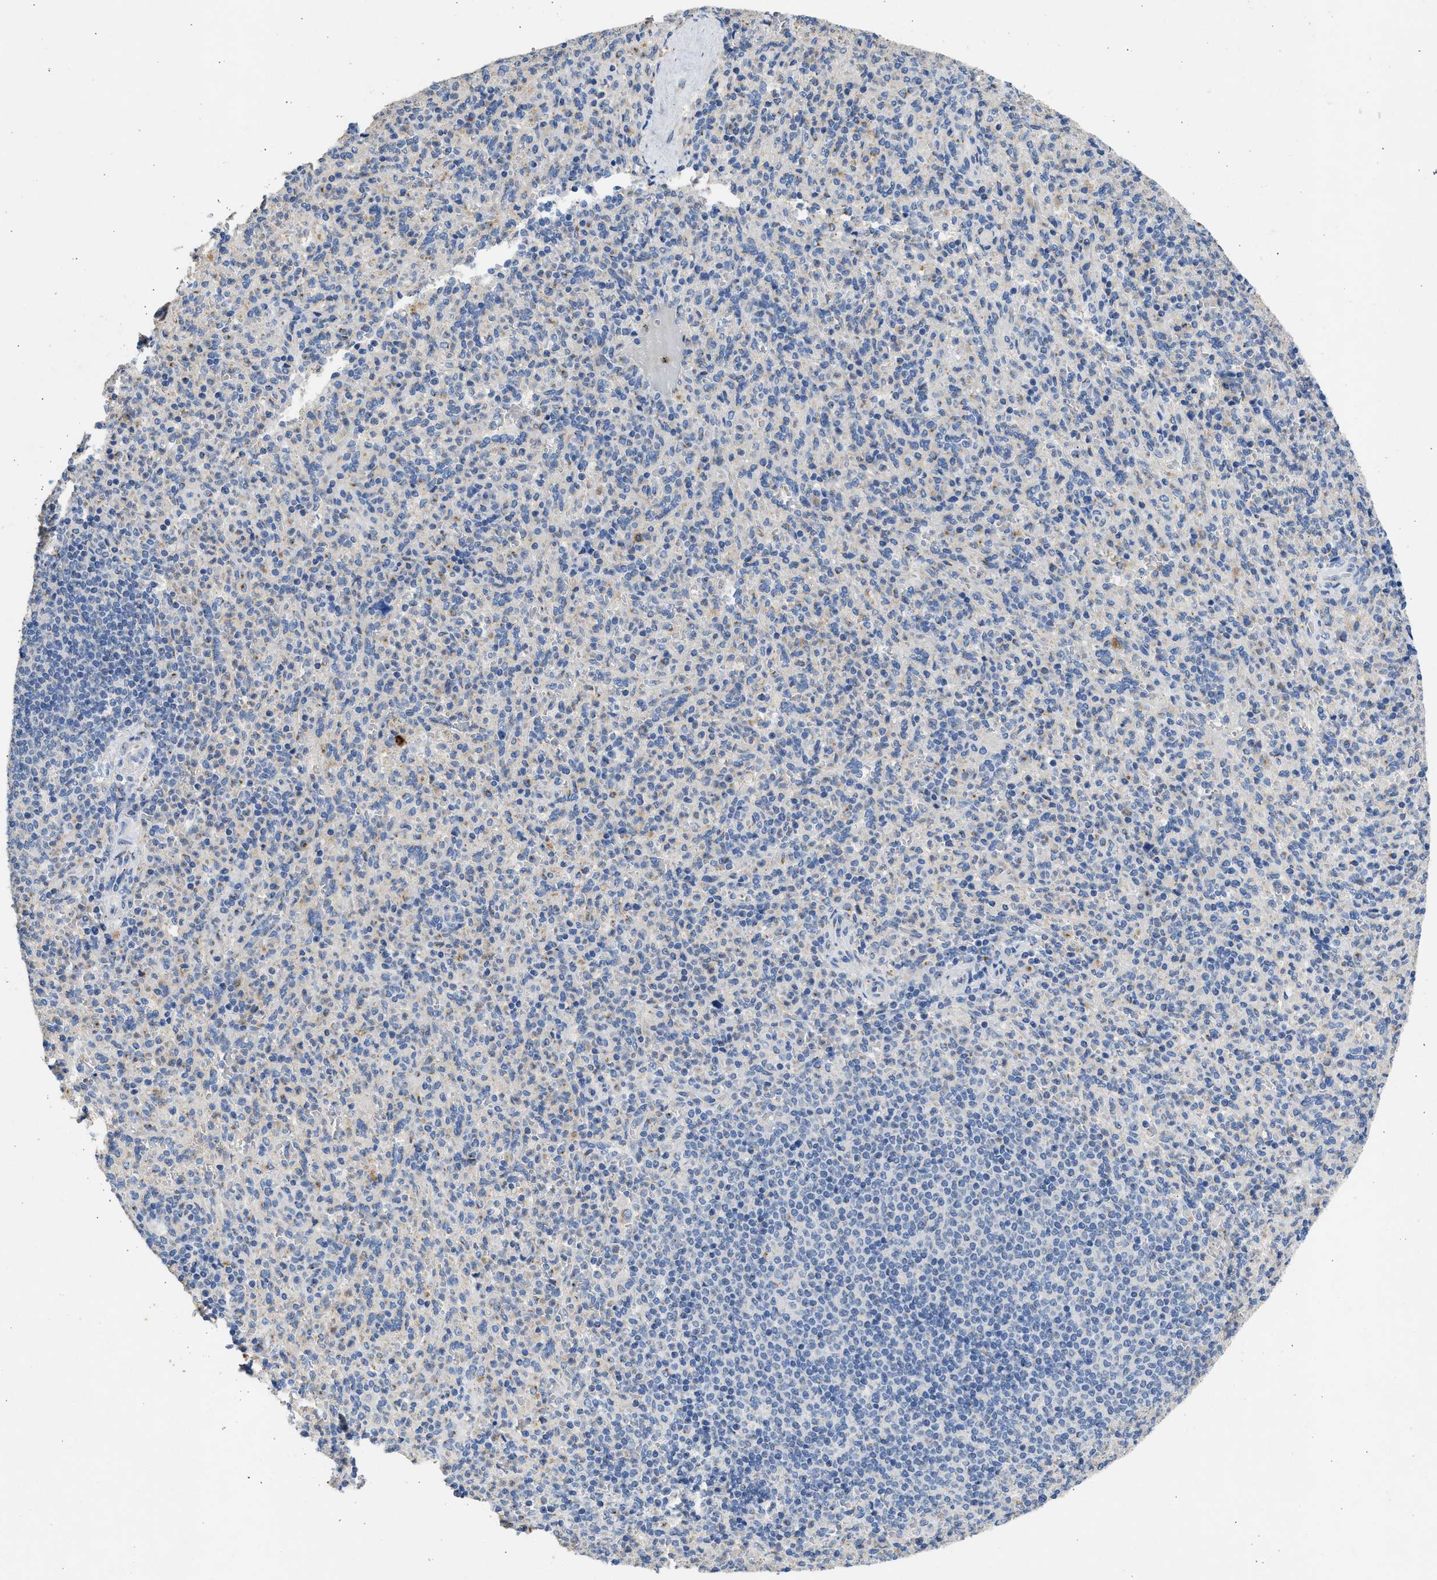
{"staining": {"intensity": "negative", "quantity": "none", "location": "none"}, "tissue": "spleen", "cell_type": "Cells in red pulp", "image_type": "normal", "snomed": [{"axis": "morphology", "description": "Normal tissue, NOS"}, {"axis": "topography", "description": "Spleen"}], "caption": "Spleen stained for a protein using immunohistochemistry reveals no positivity cells in red pulp.", "gene": "IPO8", "patient": {"sex": "male", "age": 36}}